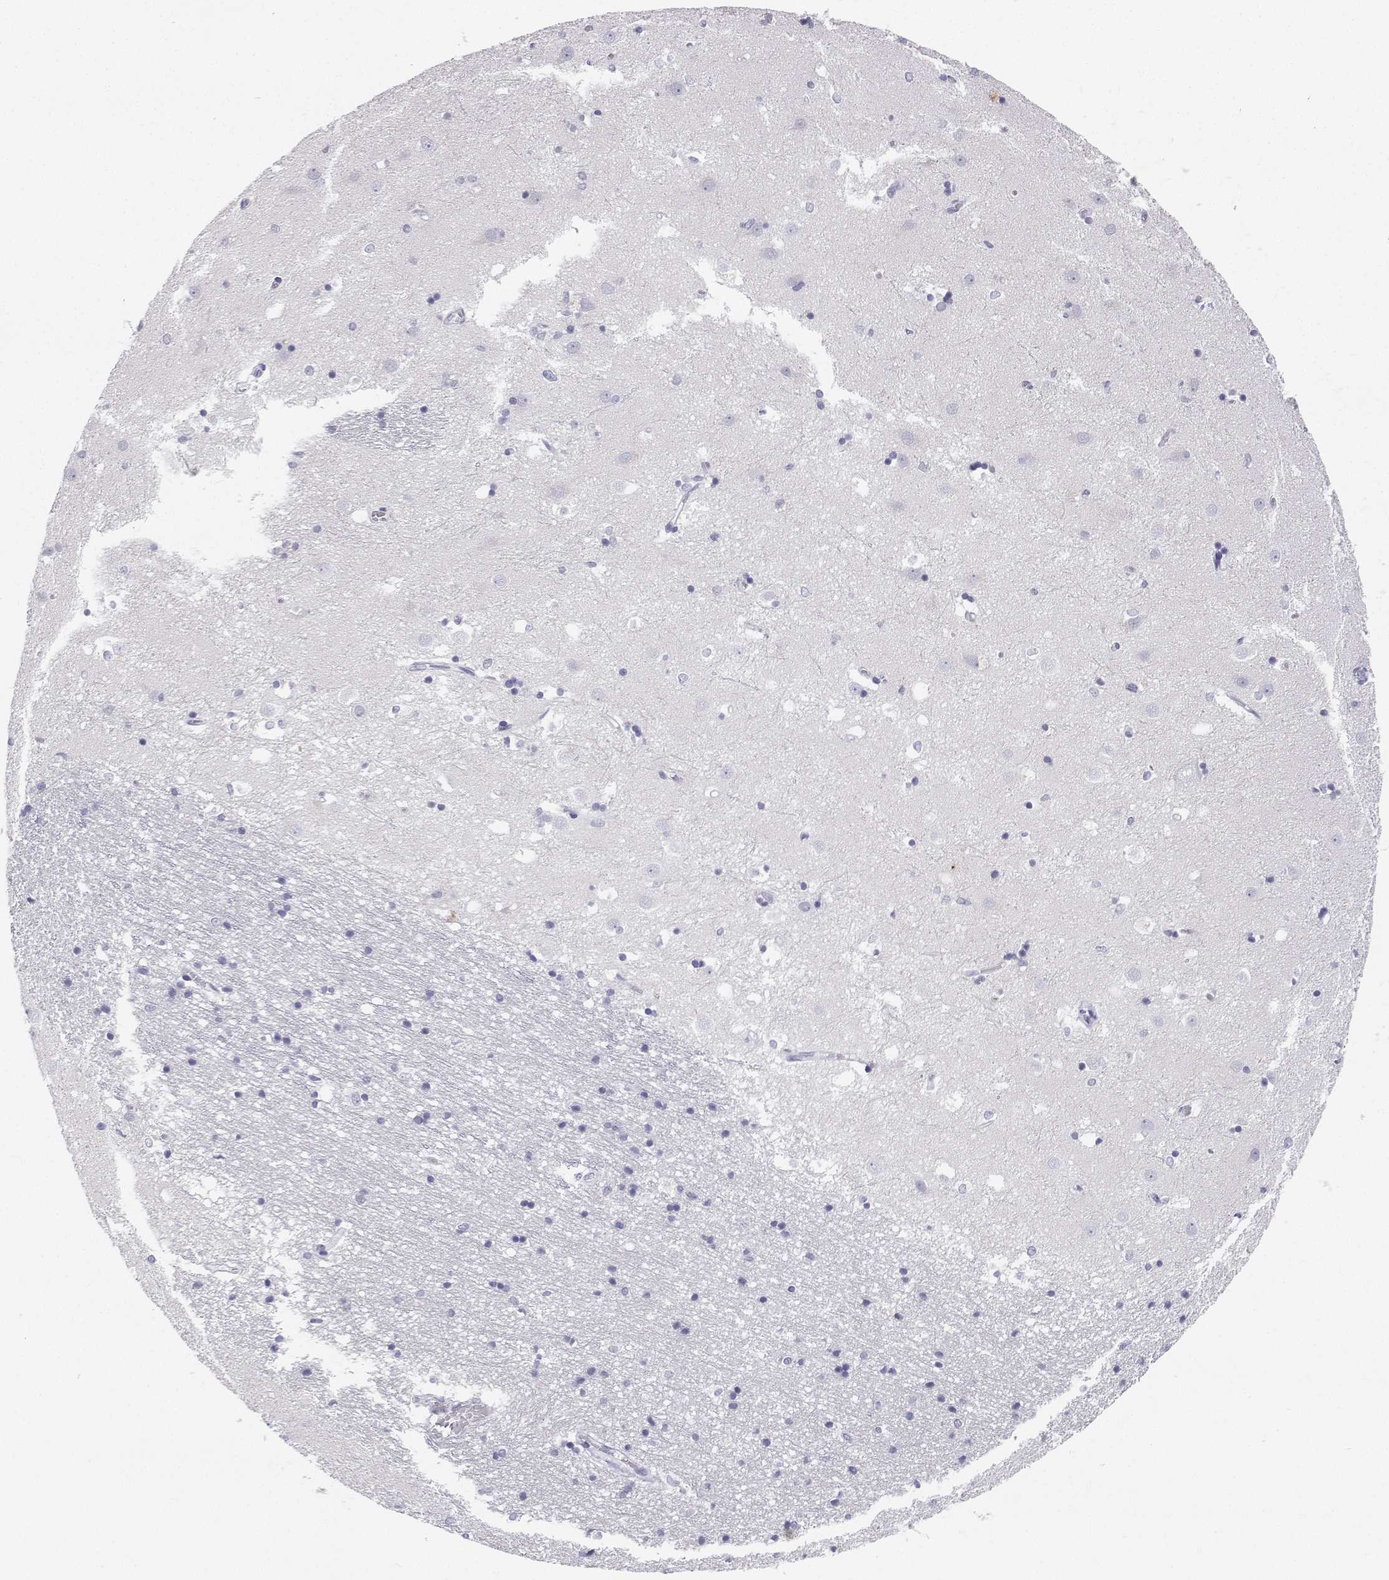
{"staining": {"intensity": "negative", "quantity": "none", "location": "none"}, "tissue": "caudate", "cell_type": "Glial cells", "image_type": "normal", "snomed": [{"axis": "morphology", "description": "Normal tissue, NOS"}, {"axis": "topography", "description": "Lateral ventricle wall"}], "caption": "Glial cells show no significant protein positivity in normal caudate.", "gene": "TTN", "patient": {"sex": "male", "age": 54}}